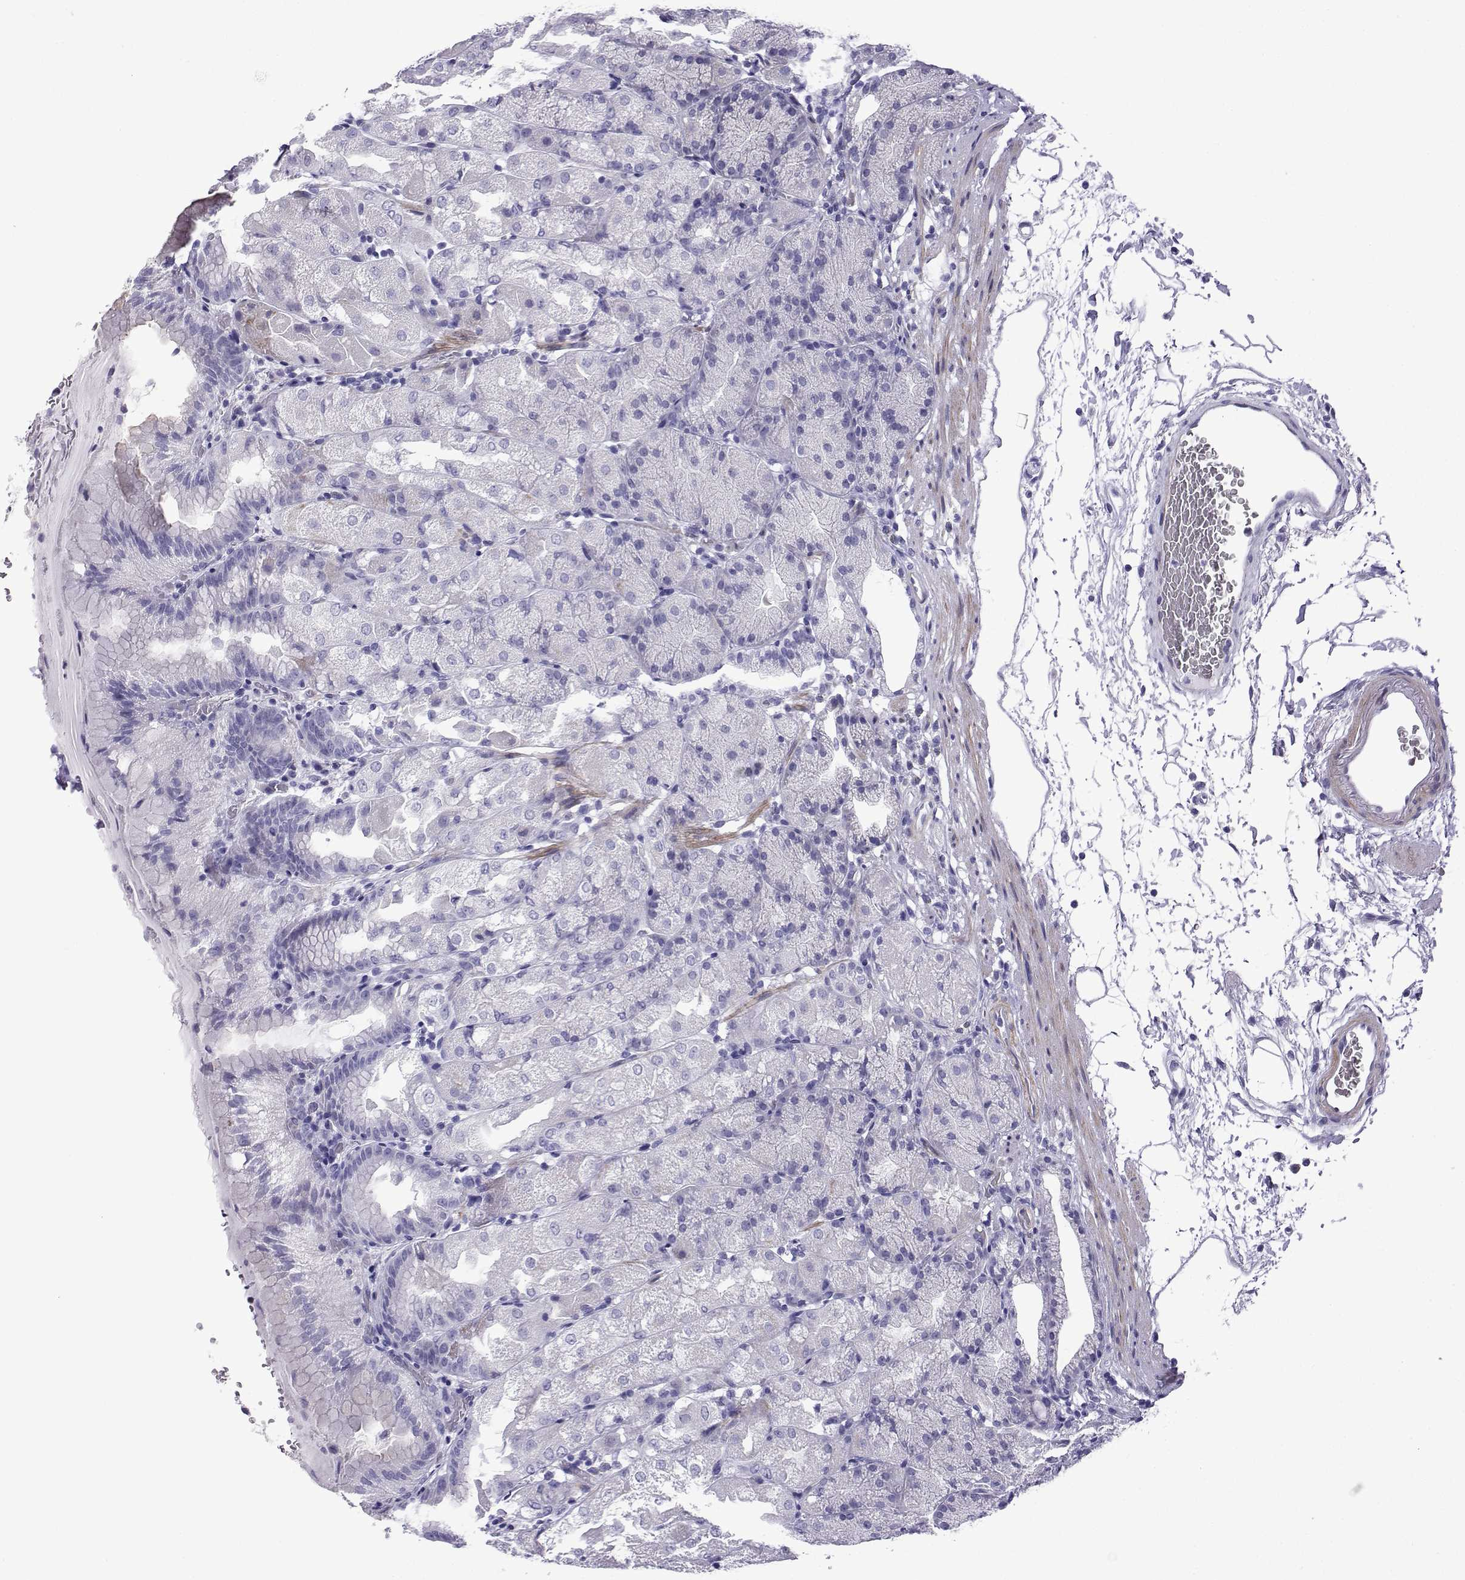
{"staining": {"intensity": "negative", "quantity": "none", "location": "none"}, "tissue": "stomach", "cell_type": "Glandular cells", "image_type": "normal", "snomed": [{"axis": "morphology", "description": "Normal tissue, NOS"}, {"axis": "topography", "description": "Stomach, upper"}, {"axis": "topography", "description": "Stomach"}, {"axis": "topography", "description": "Stomach, lower"}], "caption": "Glandular cells show no significant expression in normal stomach. (DAB immunohistochemistry (IHC), high magnification).", "gene": "KCNF1", "patient": {"sex": "male", "age": 62}}